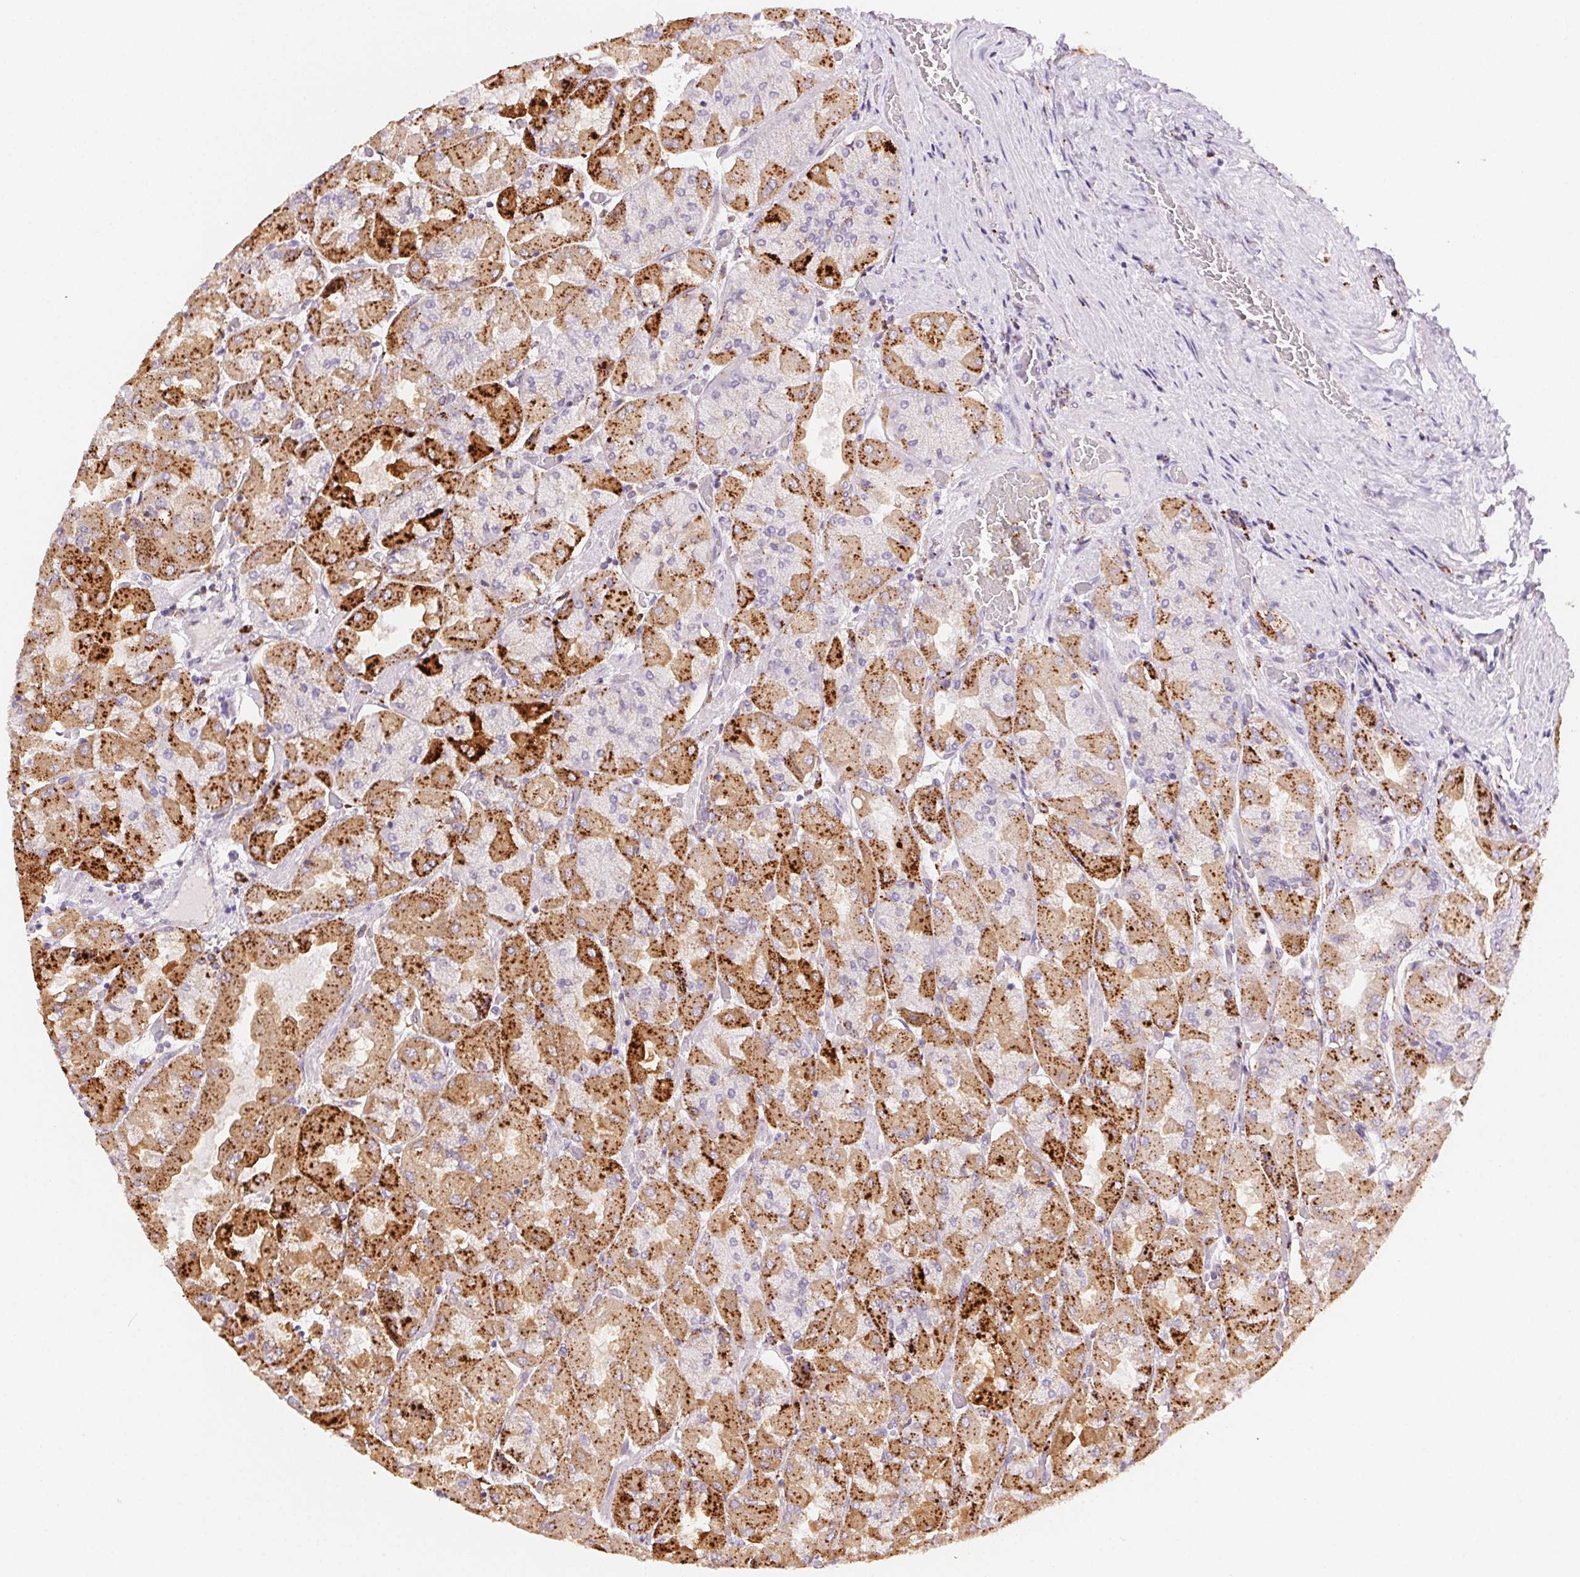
{"staining": {"intensity": "strong", "quantity": "25%-75%", "location": "cytoplasmic/membranous"}, "tissue": "stomach", "cell_type": "Glandular cells", "image_type": "normal", "snomed": [{"axis": "morphology", "description": "Normal tissue, NOS"}, {"axis": "topography", "description": "Stomach"}], "caption": "High-magnification brightfield microscopy of unremarkable stomach stained with DAB (brown) and counterstained with hematoxylin (blue). glandular cells exhibit strong cytoplasmic/membranous positivity is seen in about25%-75% of cells.", "gene": "SCPEP1", "patient": {"sex": "female", "age": 61}}